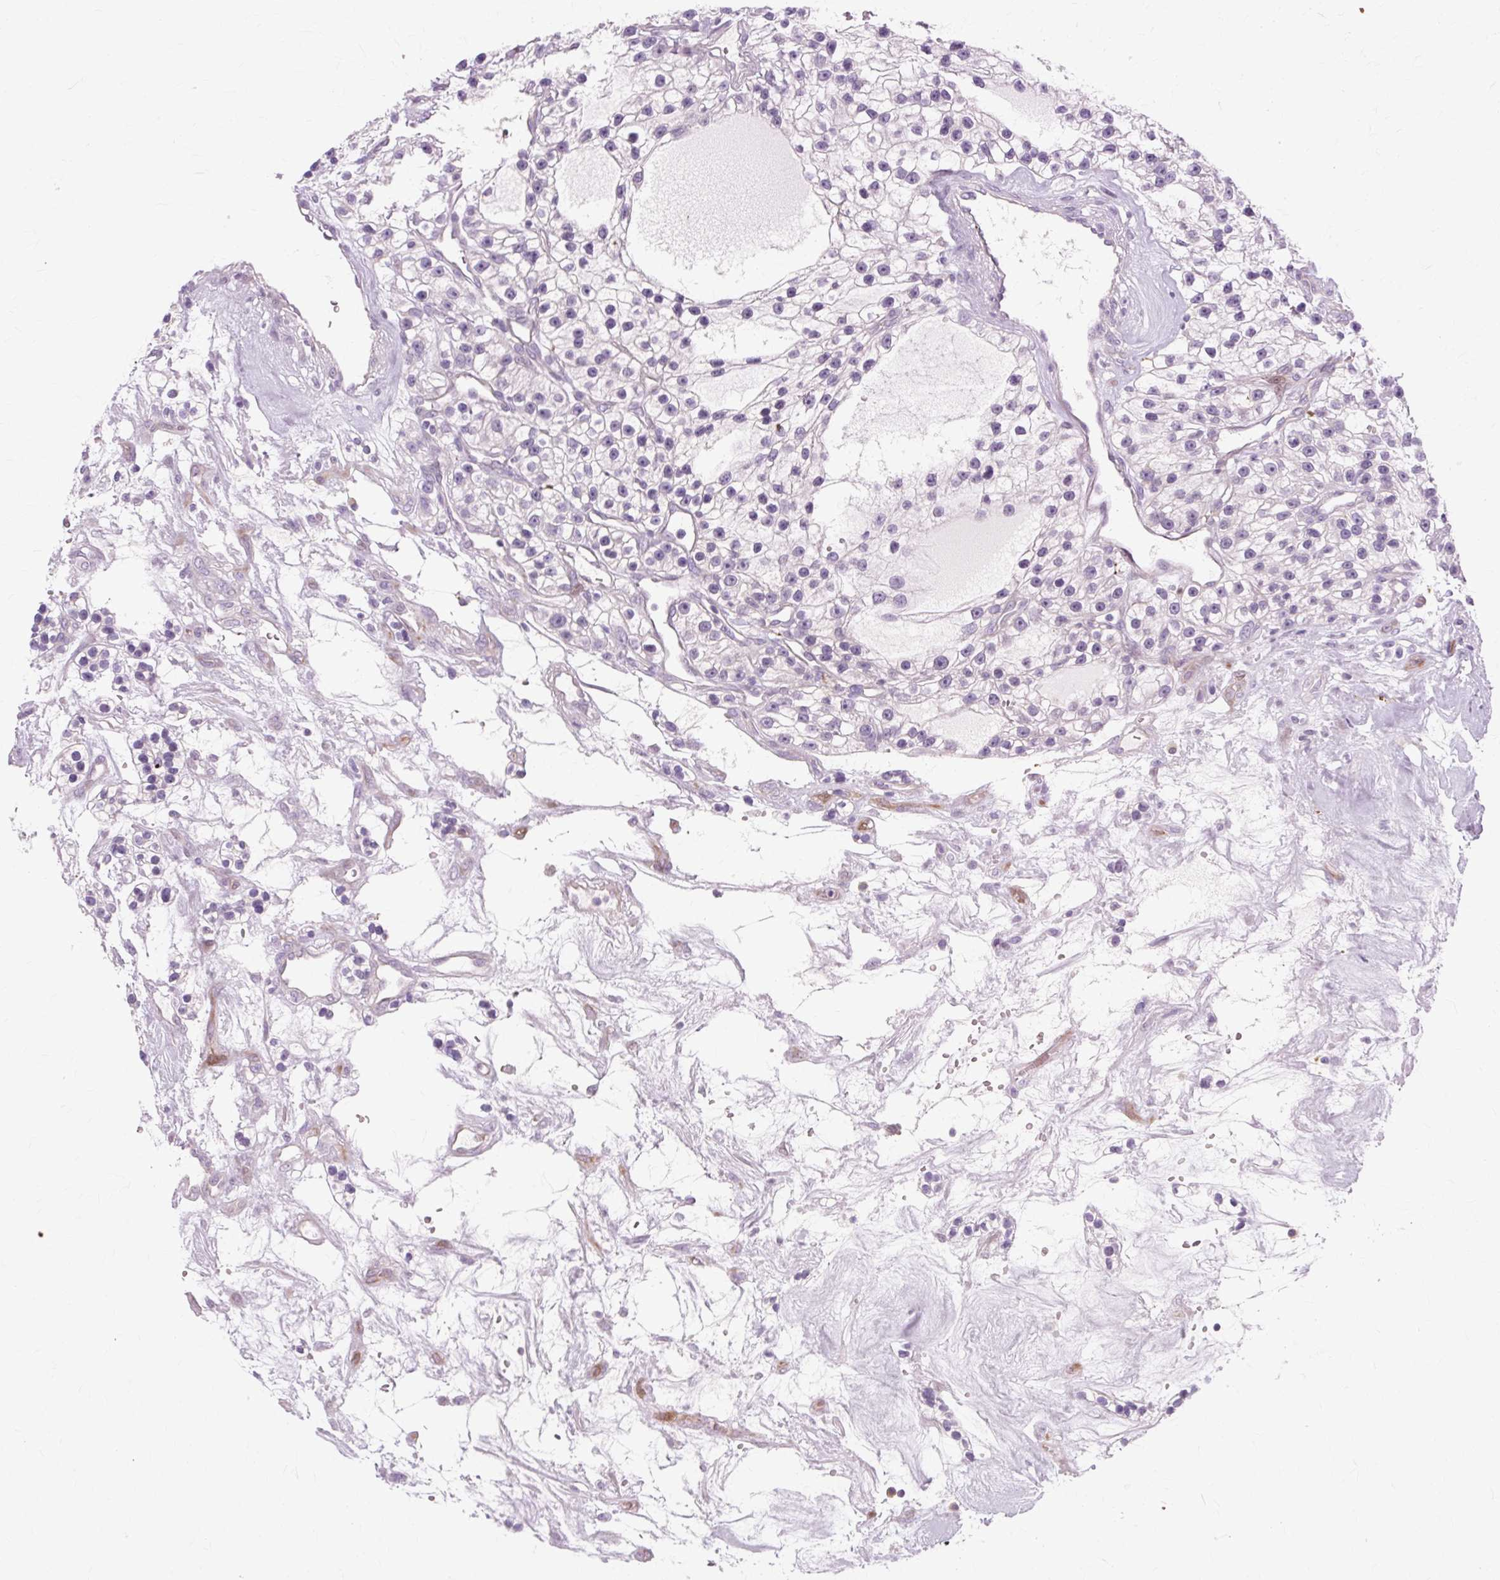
{"staining": {"intensity": "negative", "quantity": "none", "location": "none"}, "tissue": "renal cancer", "cell_type": "Tumor cells", "image_type": "cancer", "snomed": [{"axis": "morphology", "description": "Adenocarcinoma, NOS"}, {"axis": "topography", "description": "Kidney"}], "caption": "This is an IHC photomicrograph of human renal cancer (adenocarcinoma). There is no staining in tumor cells.", "gene": "ZNF35", "patient": {"sex": "female", "age": 57}}